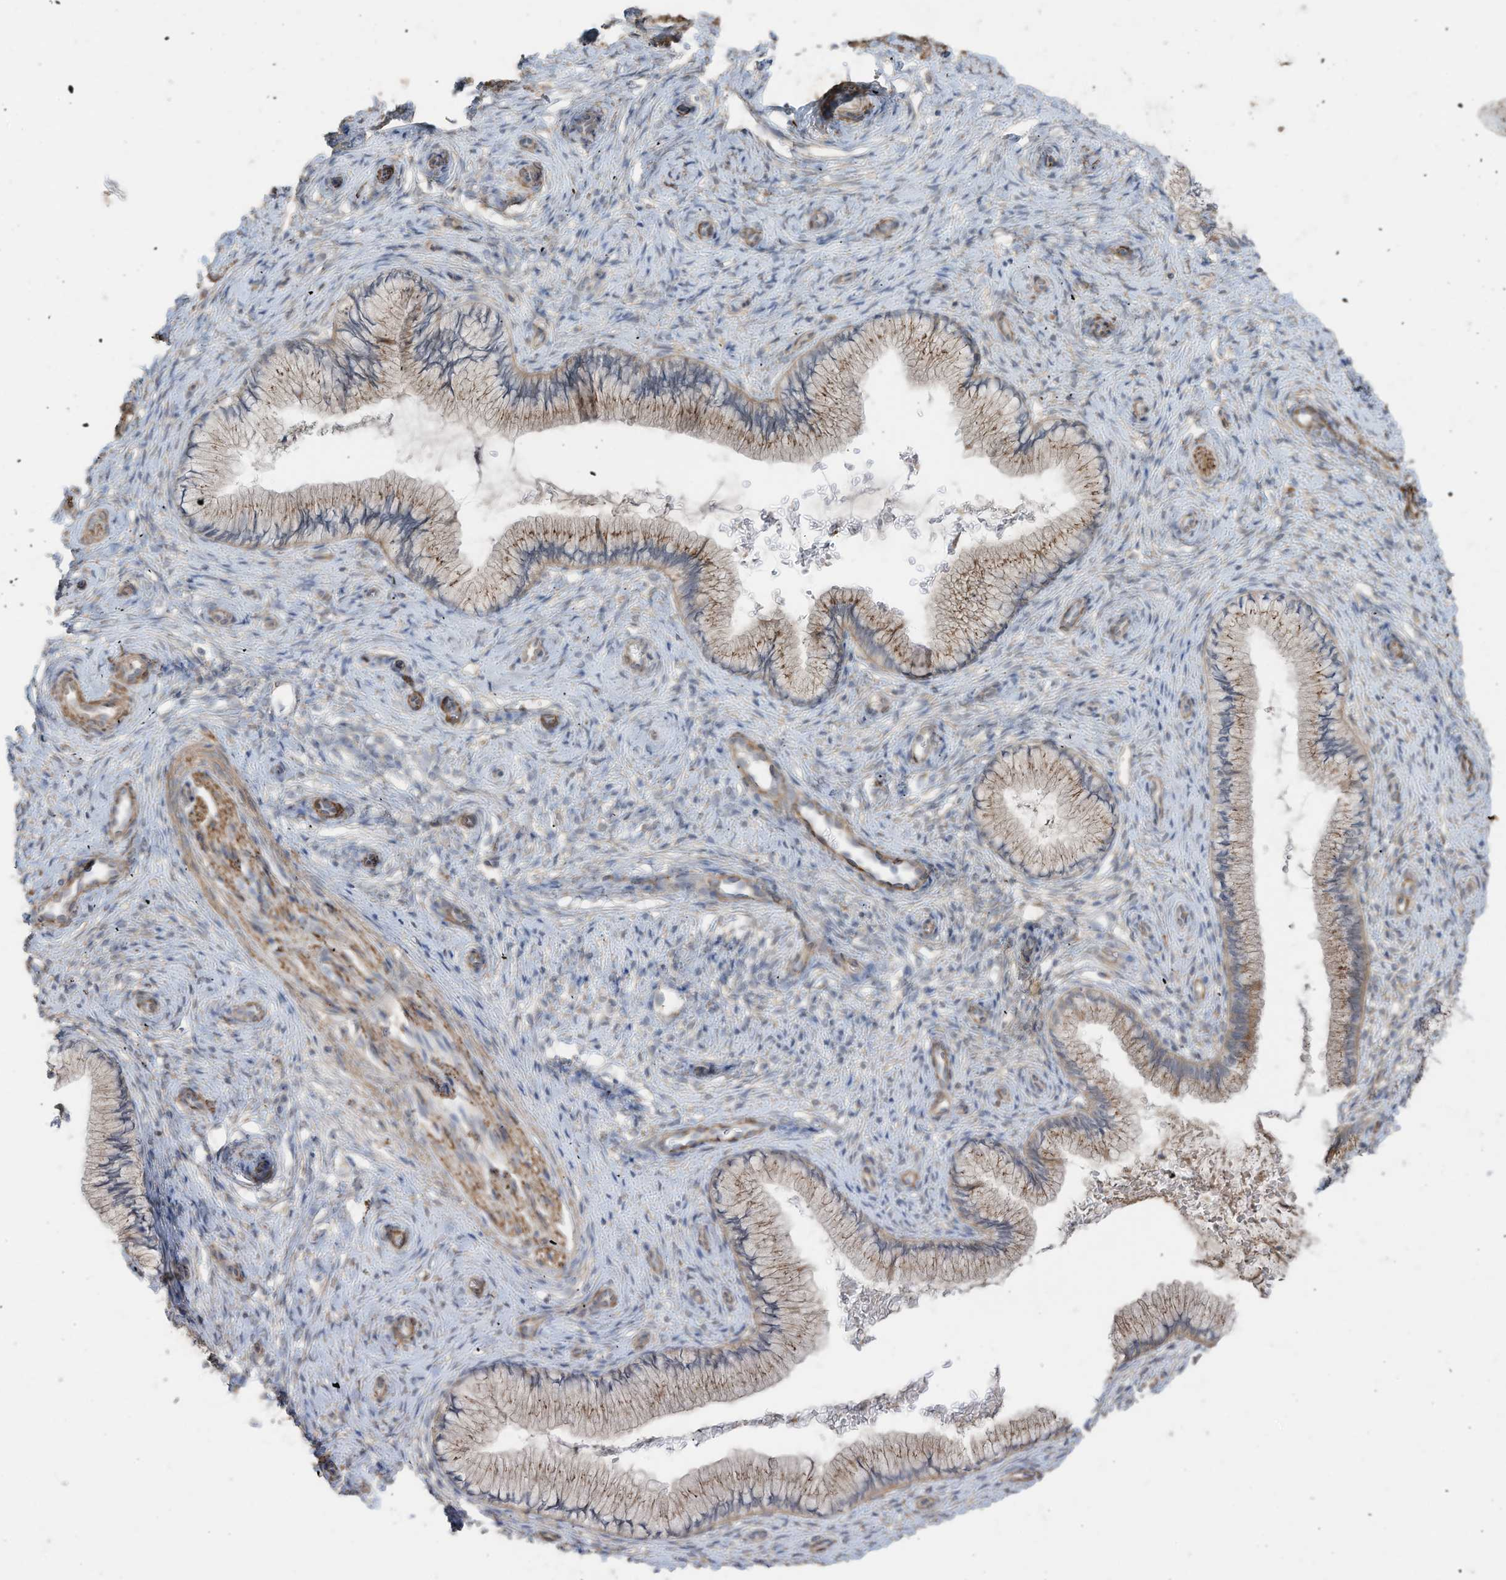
{"staining": {"intensity": "weak", "quantity": "25%-75%", "location": "cytoplasmic/membranous"}, "tissue": "cervix", "cell_type": "Glandular cells", "image_type": "normal", "snomed": [{"axis": "morphology", "description": "Normal tissue, NOS"}, {"axis": "topography", "description": "Cervix"}], "caption": "Immunohistochemical staining of unremarkable cervix exhibits weak cytoplasmic/membranous protein staining in about 25%-75% of glandular cells.", "gene": "SLC17A7", "patient": {"sex": "female", "age": 27}}